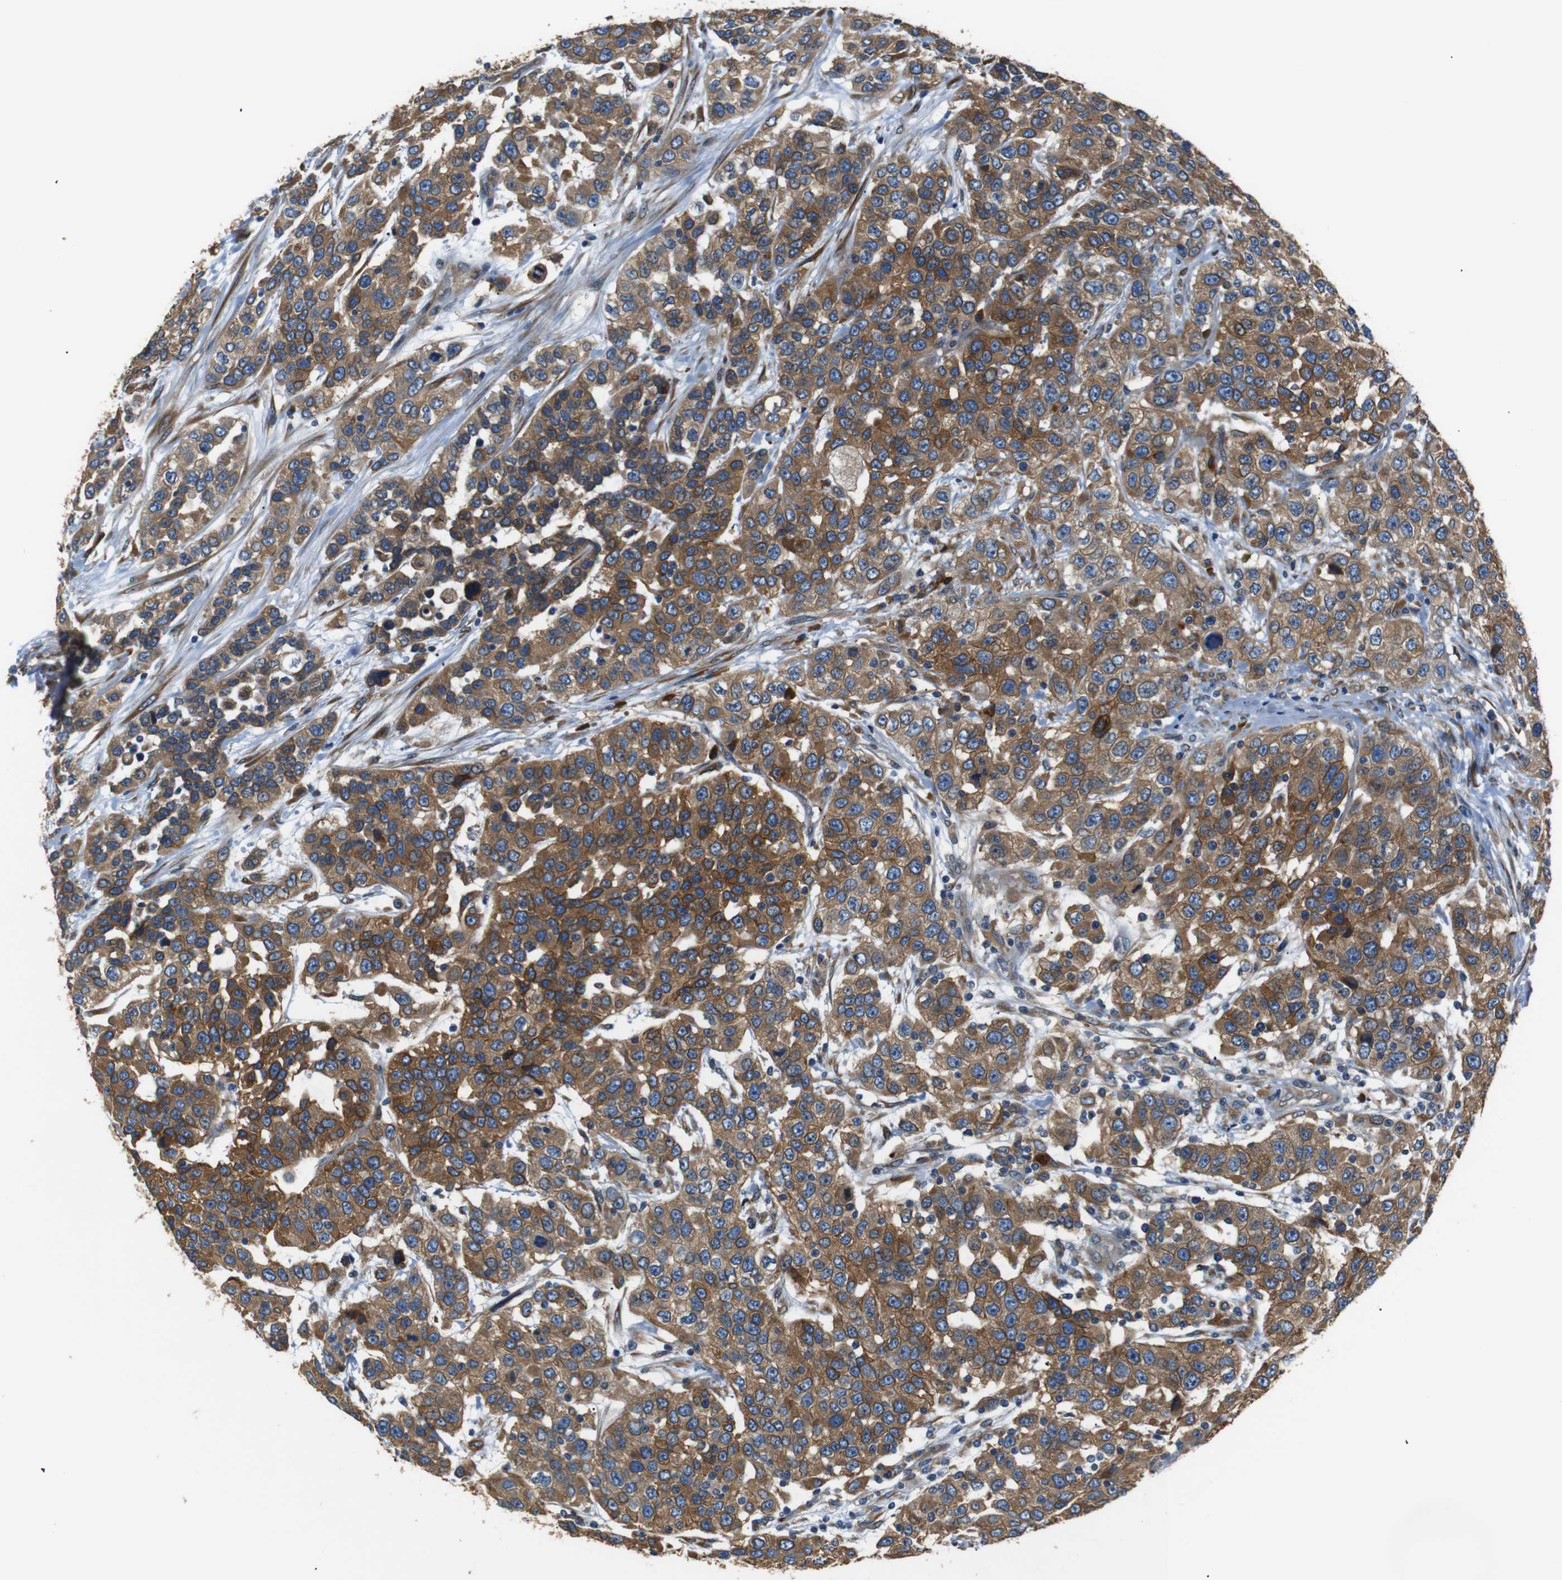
{"staining": {"intensity": "moderate", "quantity": ">75%", "location": "cytoplasmic/membranous"}, "tissue": "urothelial cancer", "cell_type": "Tumor cells", "image_type": "cancer", "snomed": [{"axis": "morphology", "description": "Urothelial carcinoma, High grade"}, {"axis": "topography", "description": "Urinary bladder"}], "caption": "Immunohistochemistry histopathology image of urothelial cancer stained for a protein (brown), which reveals medium levels of moderate cytoplasmic/membranous staining in about >75% of tumor cells.", "gene": "TMED2", "patient": {"sex": "female", "age": 80}}